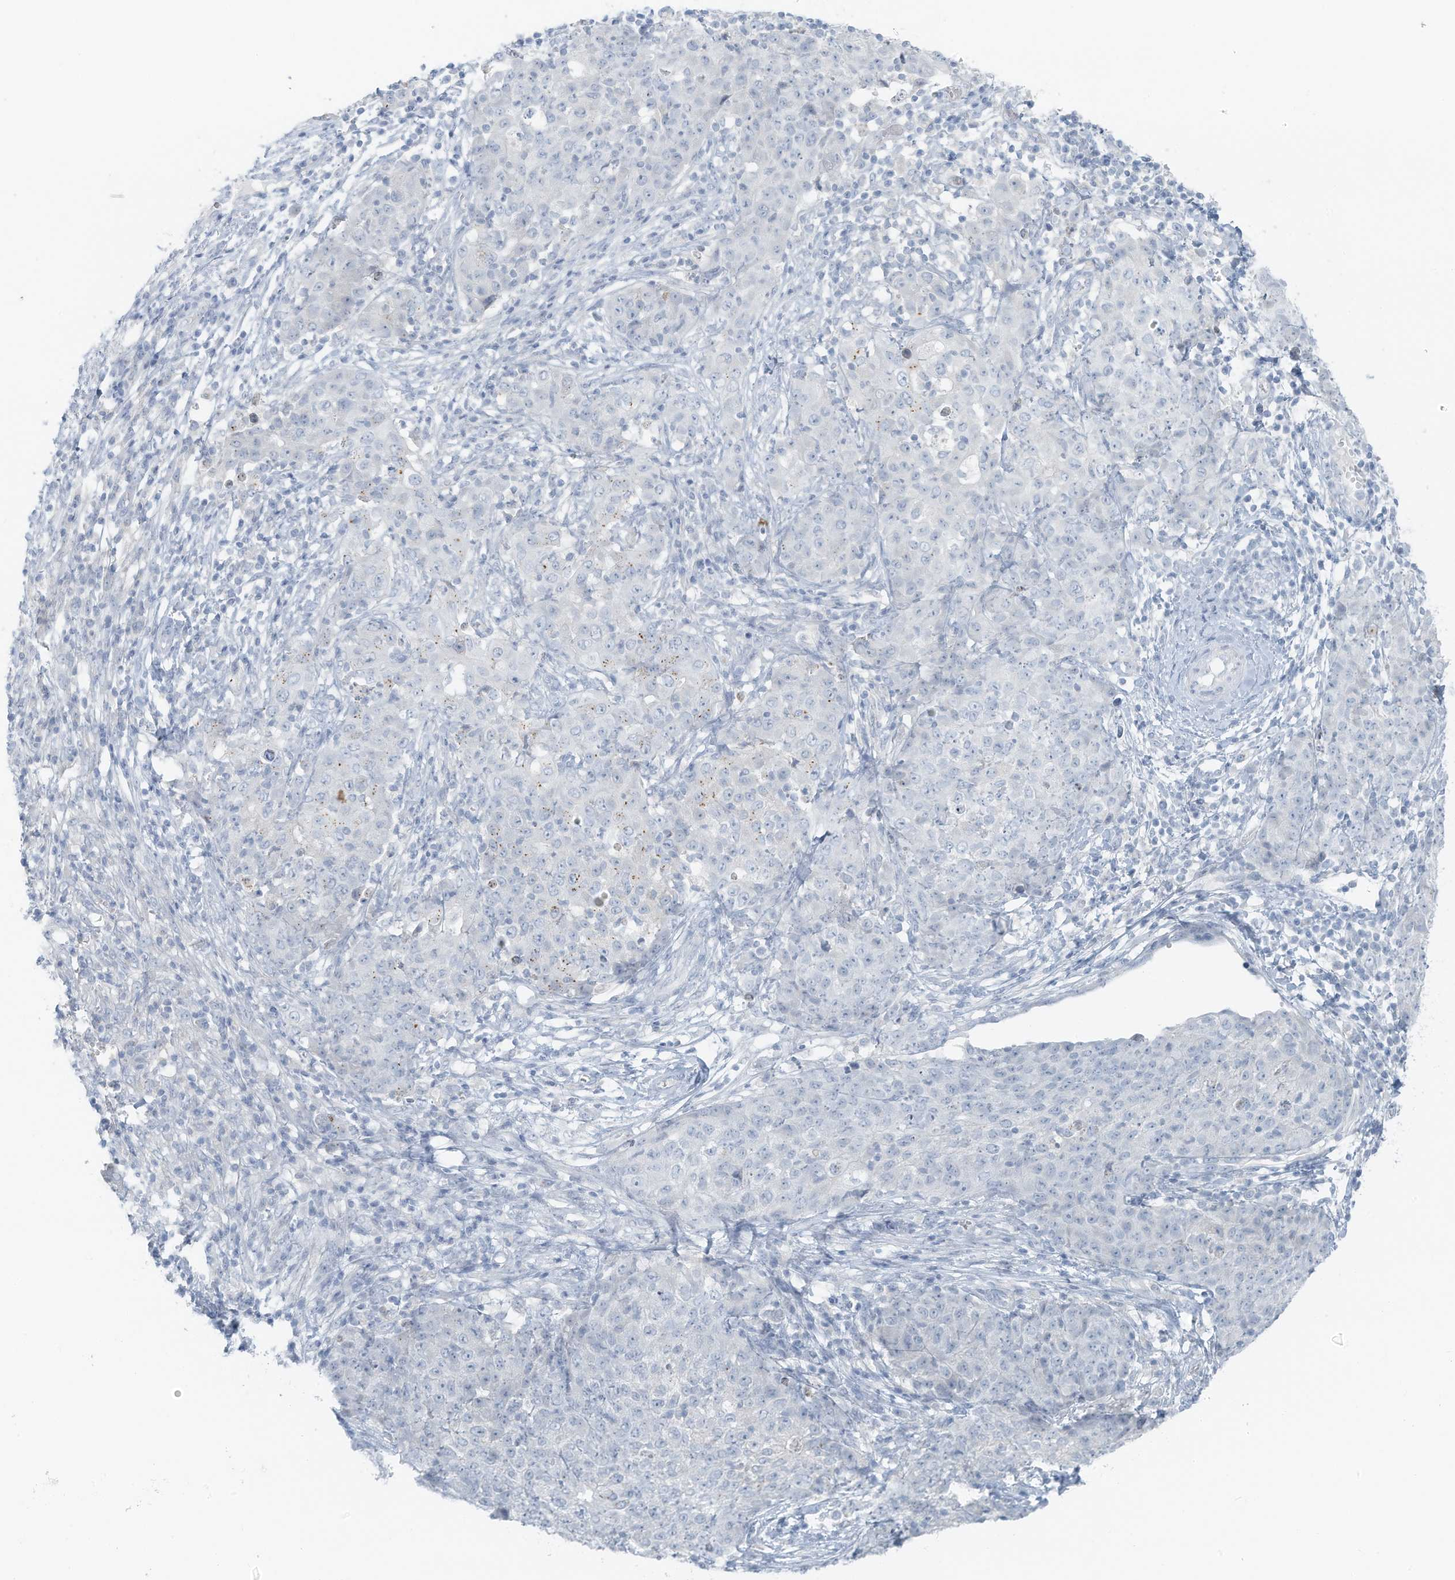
{"staining": {"intensity": "negative", "quantity": "none", "location": "none"}, "tissue": "ovarian cancer", "cell_type": "Tumor cells", "image_type": "cancer", "snomed": [{"axis": "morphology", "description": "Carcinoma, endometroid"}, {"axis": "topography", "description": "Ovary"}], "caption": "High magnification brightfield microscopy of ovarian endometroid carcinoma stained with DAB (3,3'-diaminobenzidine) (brown) and counterstained with hematoxylin (blue): tumor cells show no significant expression.", "gene": "SLC25A43", "patient": {"sex": "female", "age": 42}}